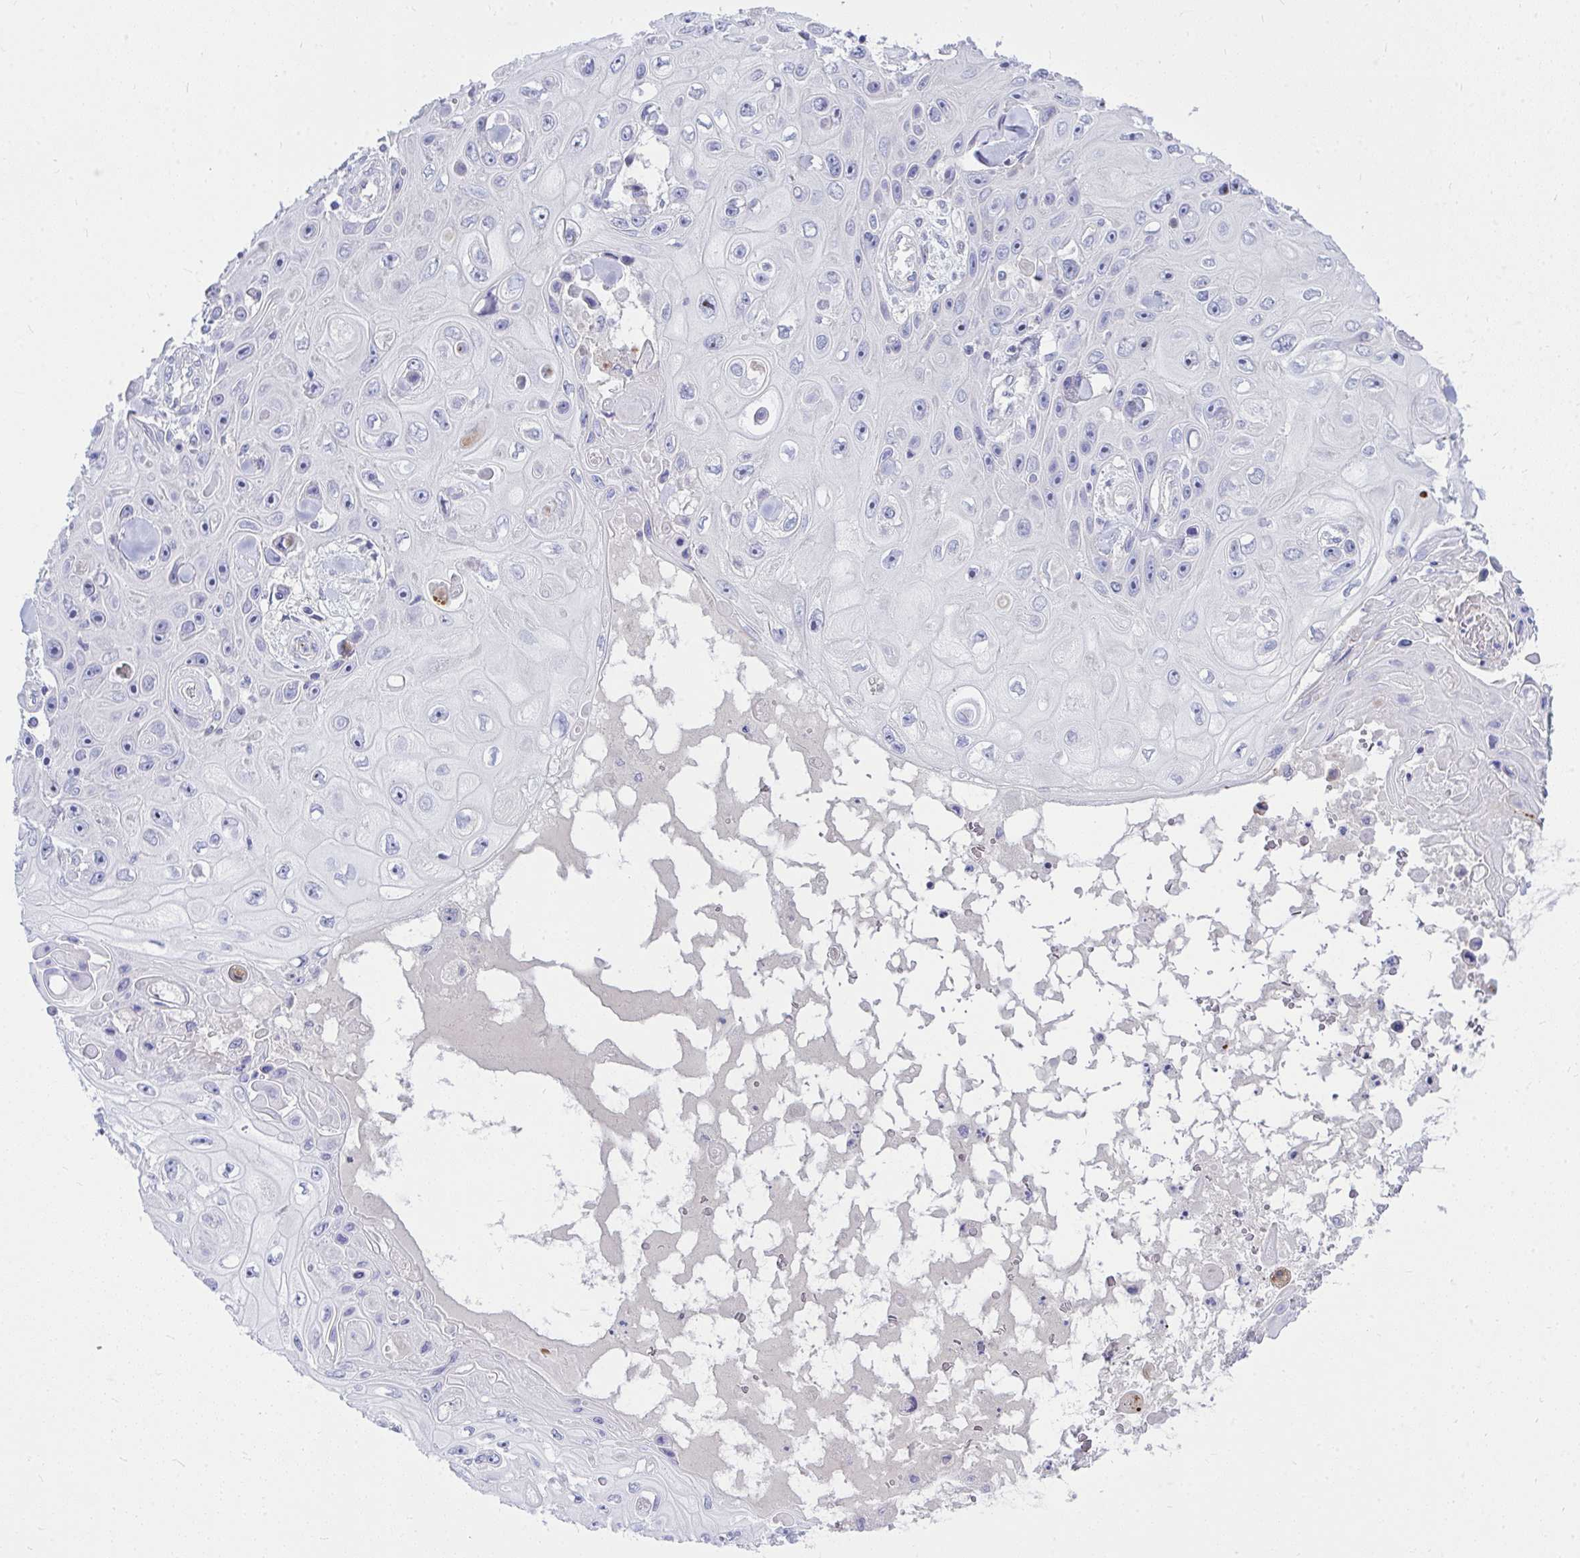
{"staining": {"intensity": "negative", "quantity": "none", "location": "none"}, "tissue": "skin cancer", "cell_type": "Tumor cells", "image_type": "cancer", "snomed": [{"axis": "morphology", "description": "Squamous cell carcinoma, NOS"}, {"axis": "topography", "description": "Skin"}], "caption": "Immunohistochemical staining of squamous cell carcinoma (skin) exhibits no significant expression in tumor cells.", "gene": "LRRC36", "patient": {"sex": "male", "age": 82}}